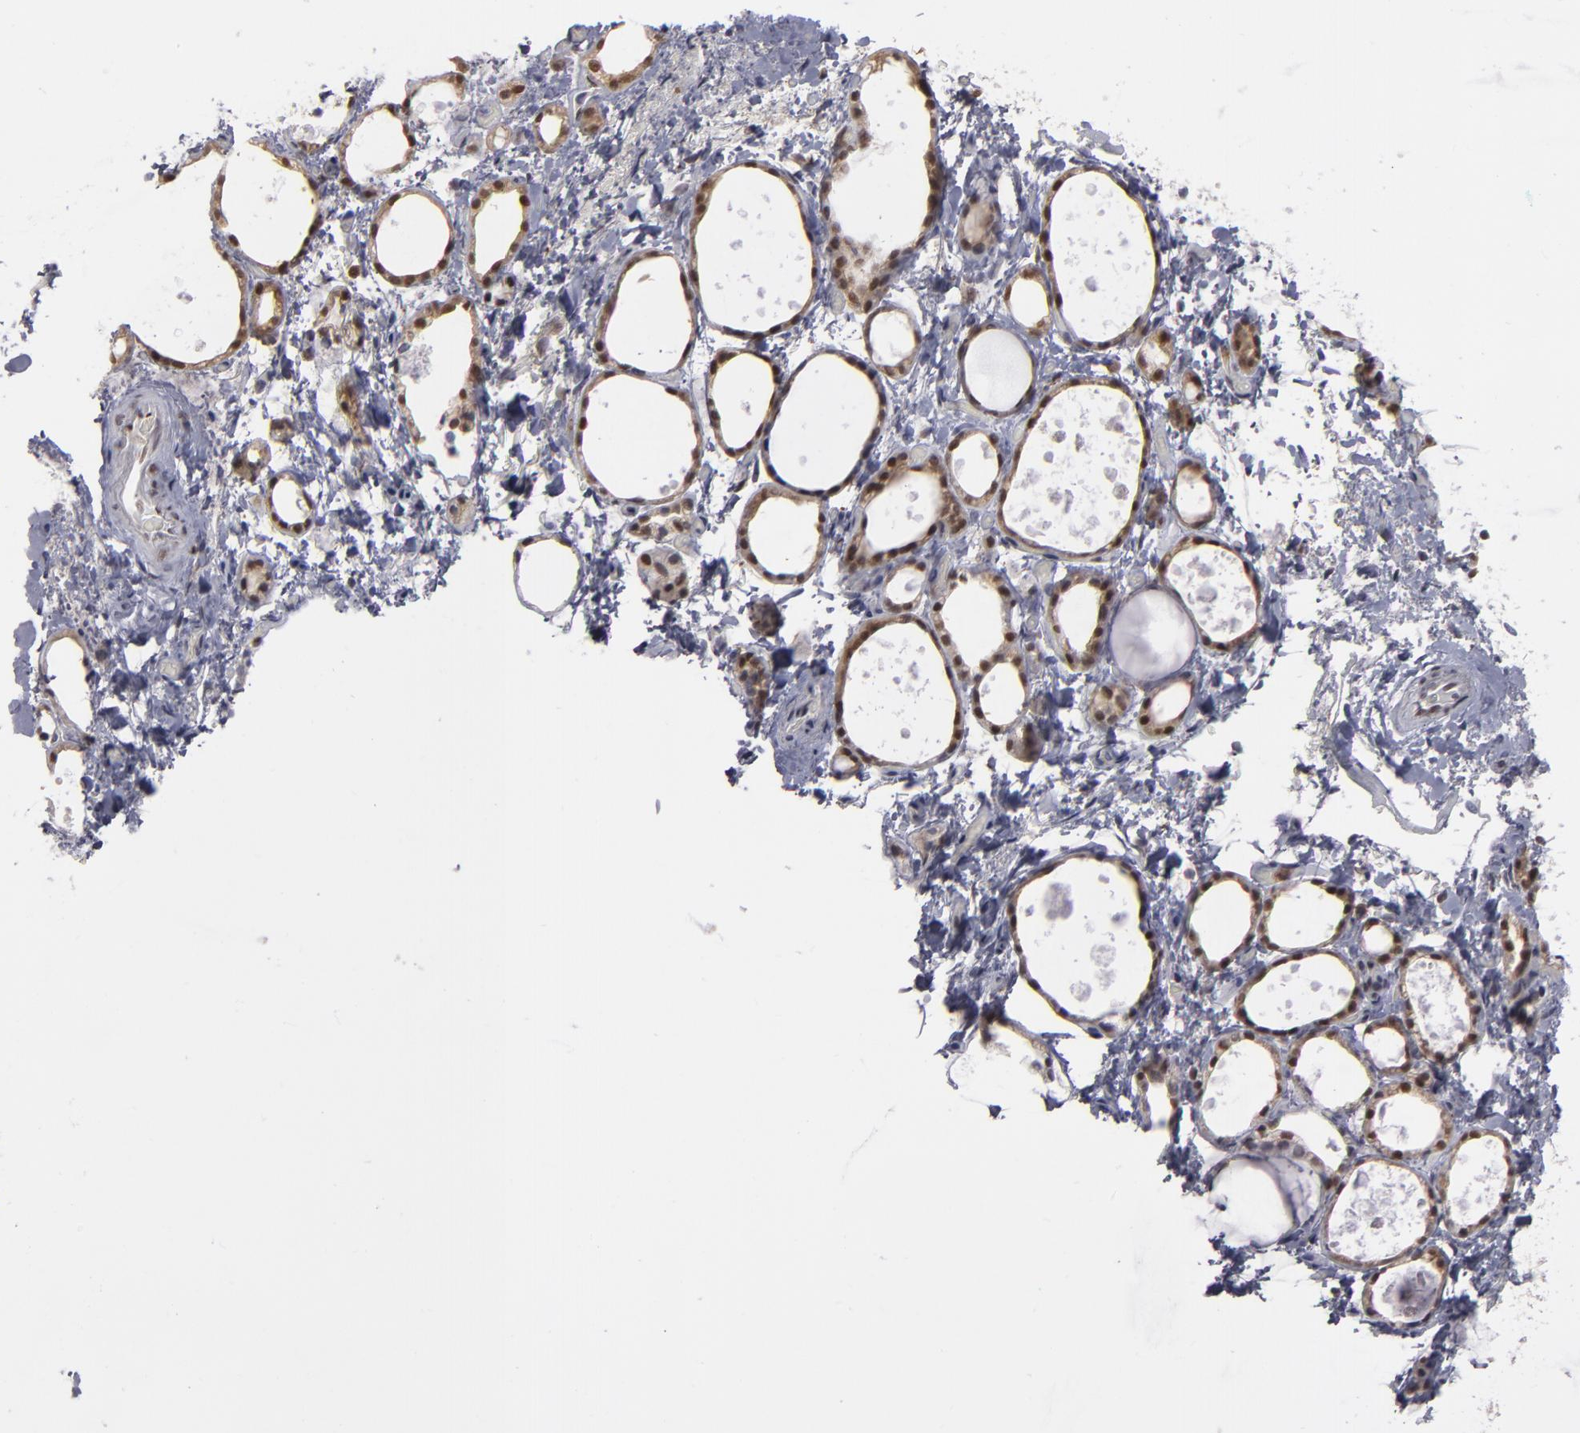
{"staining": {"intensity": "moderate", "quantity": "25%-75%", "location": "cytoplasmic/membranous,nuclear"}, "tissue": "thyroid gland", "cell_type": "Glandular cells", "image_type": "normal", "snomed": [{"axis": "morphology", "description": "Normal tissue, NOS"}, {"axis": "topography", "description": "Thyroid gland"}], "caption": "Human thyroid gland stained for a protein (brown) displays moderate cytoplasmic/membranous,nuclear positive staining in about 25%-75% of glandular cells.", "gene": "GSR", "patient": {"sex": "female", "age": 75}}